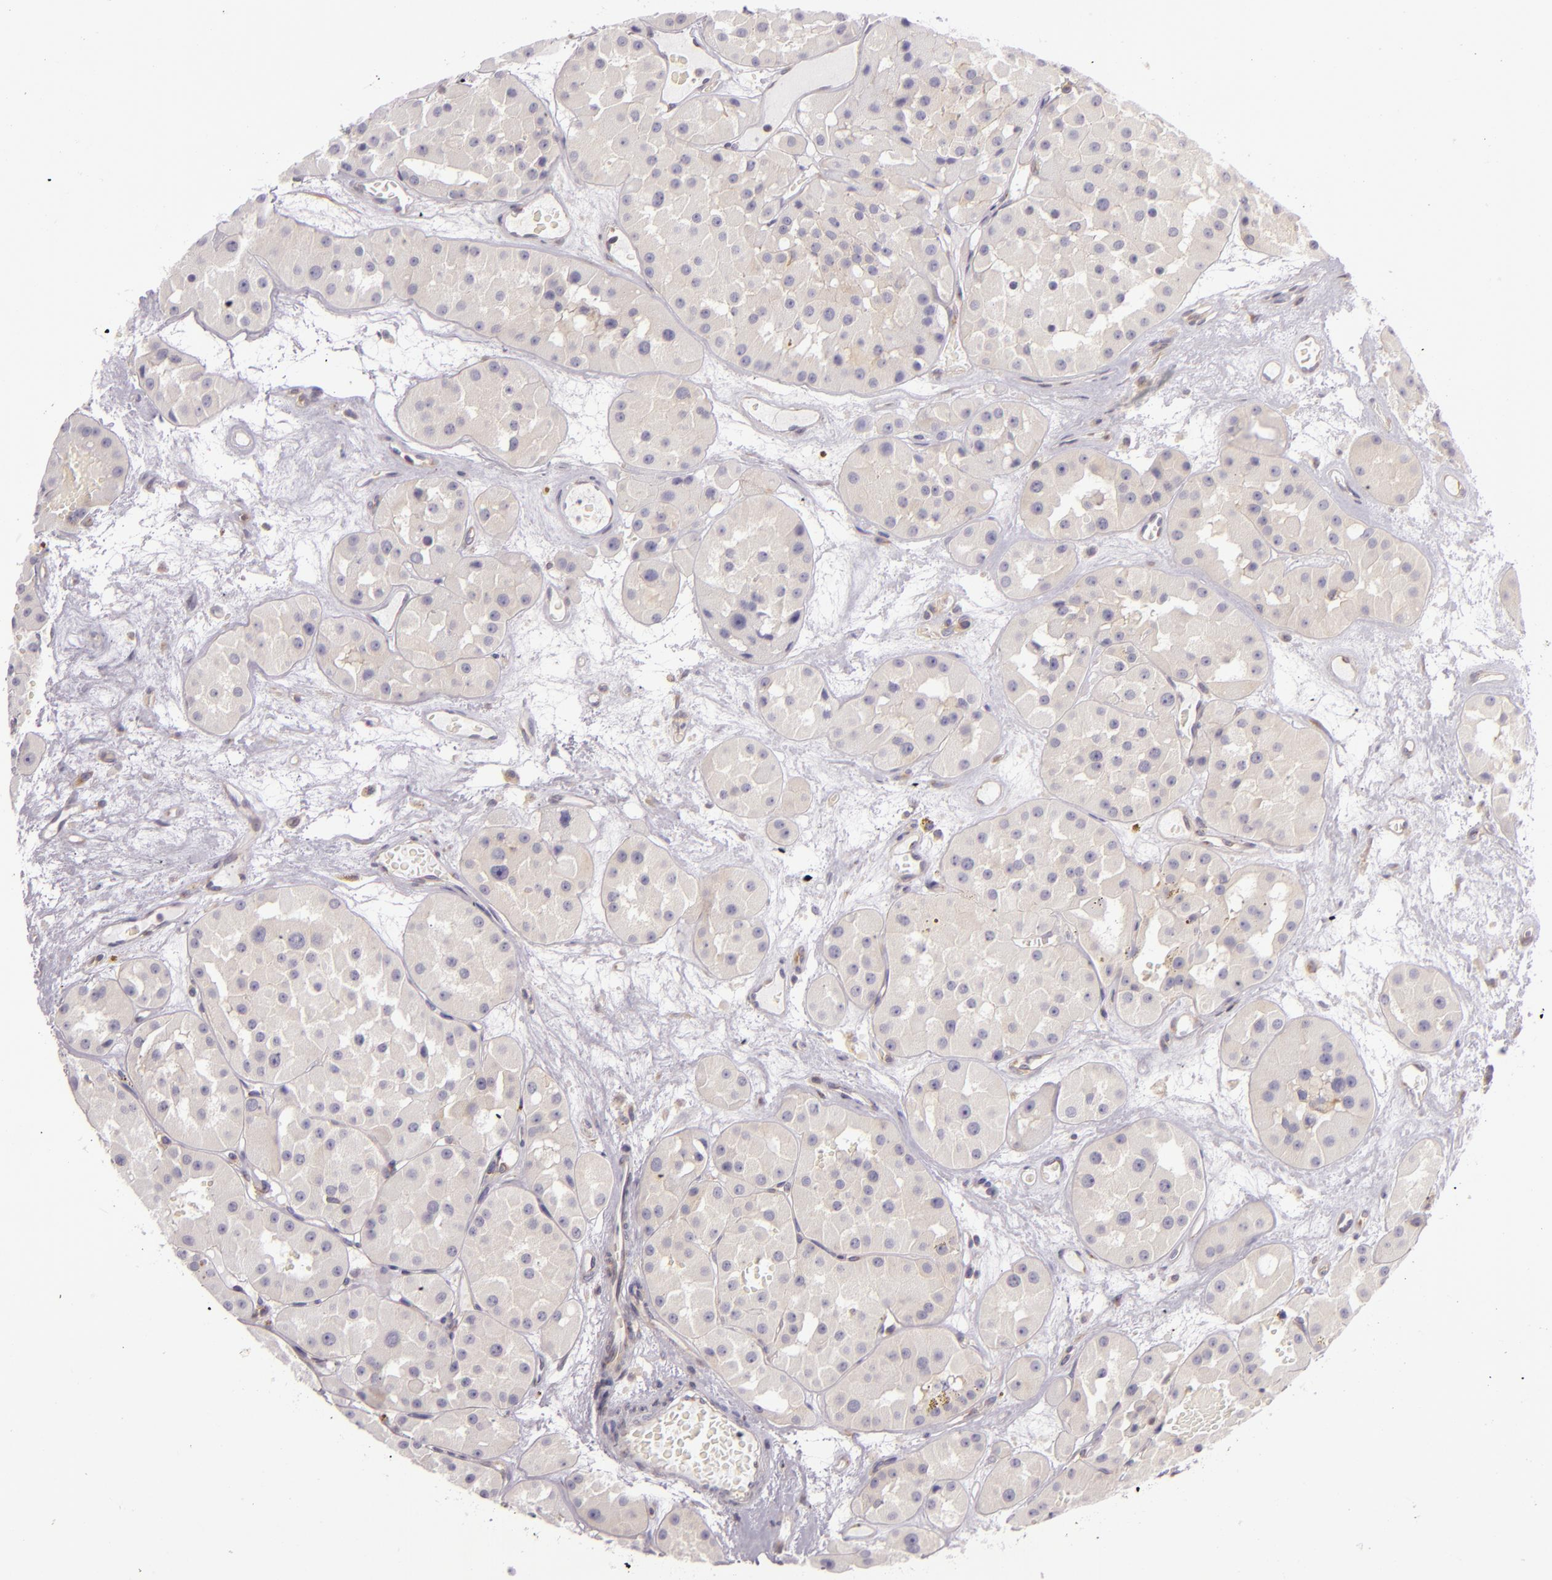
{"staining": {"intensity": "weak", "quantity": "25%-75%", "location": "cytoplasmic/membranous"}, "tissue": "renal cancer", "cell_type": "Tumor cells", "image_type": "cancer", "snomed": [{"axis": "morphology", "description": "Adenocarcinoma, uncertain malignant potential"}, {"axis": "topography", "description": "Kidney"}], "caption": "Immunohistochemistry (IHC) of adenocarcinoma,  uncertain malignant potential (renal) shows low levels of weak cytoplasmic/membranous positivity in about 25%-75% of tumor cells.", "gene": "UPF3B", "patient": {"sex": "male", "age": 63}}